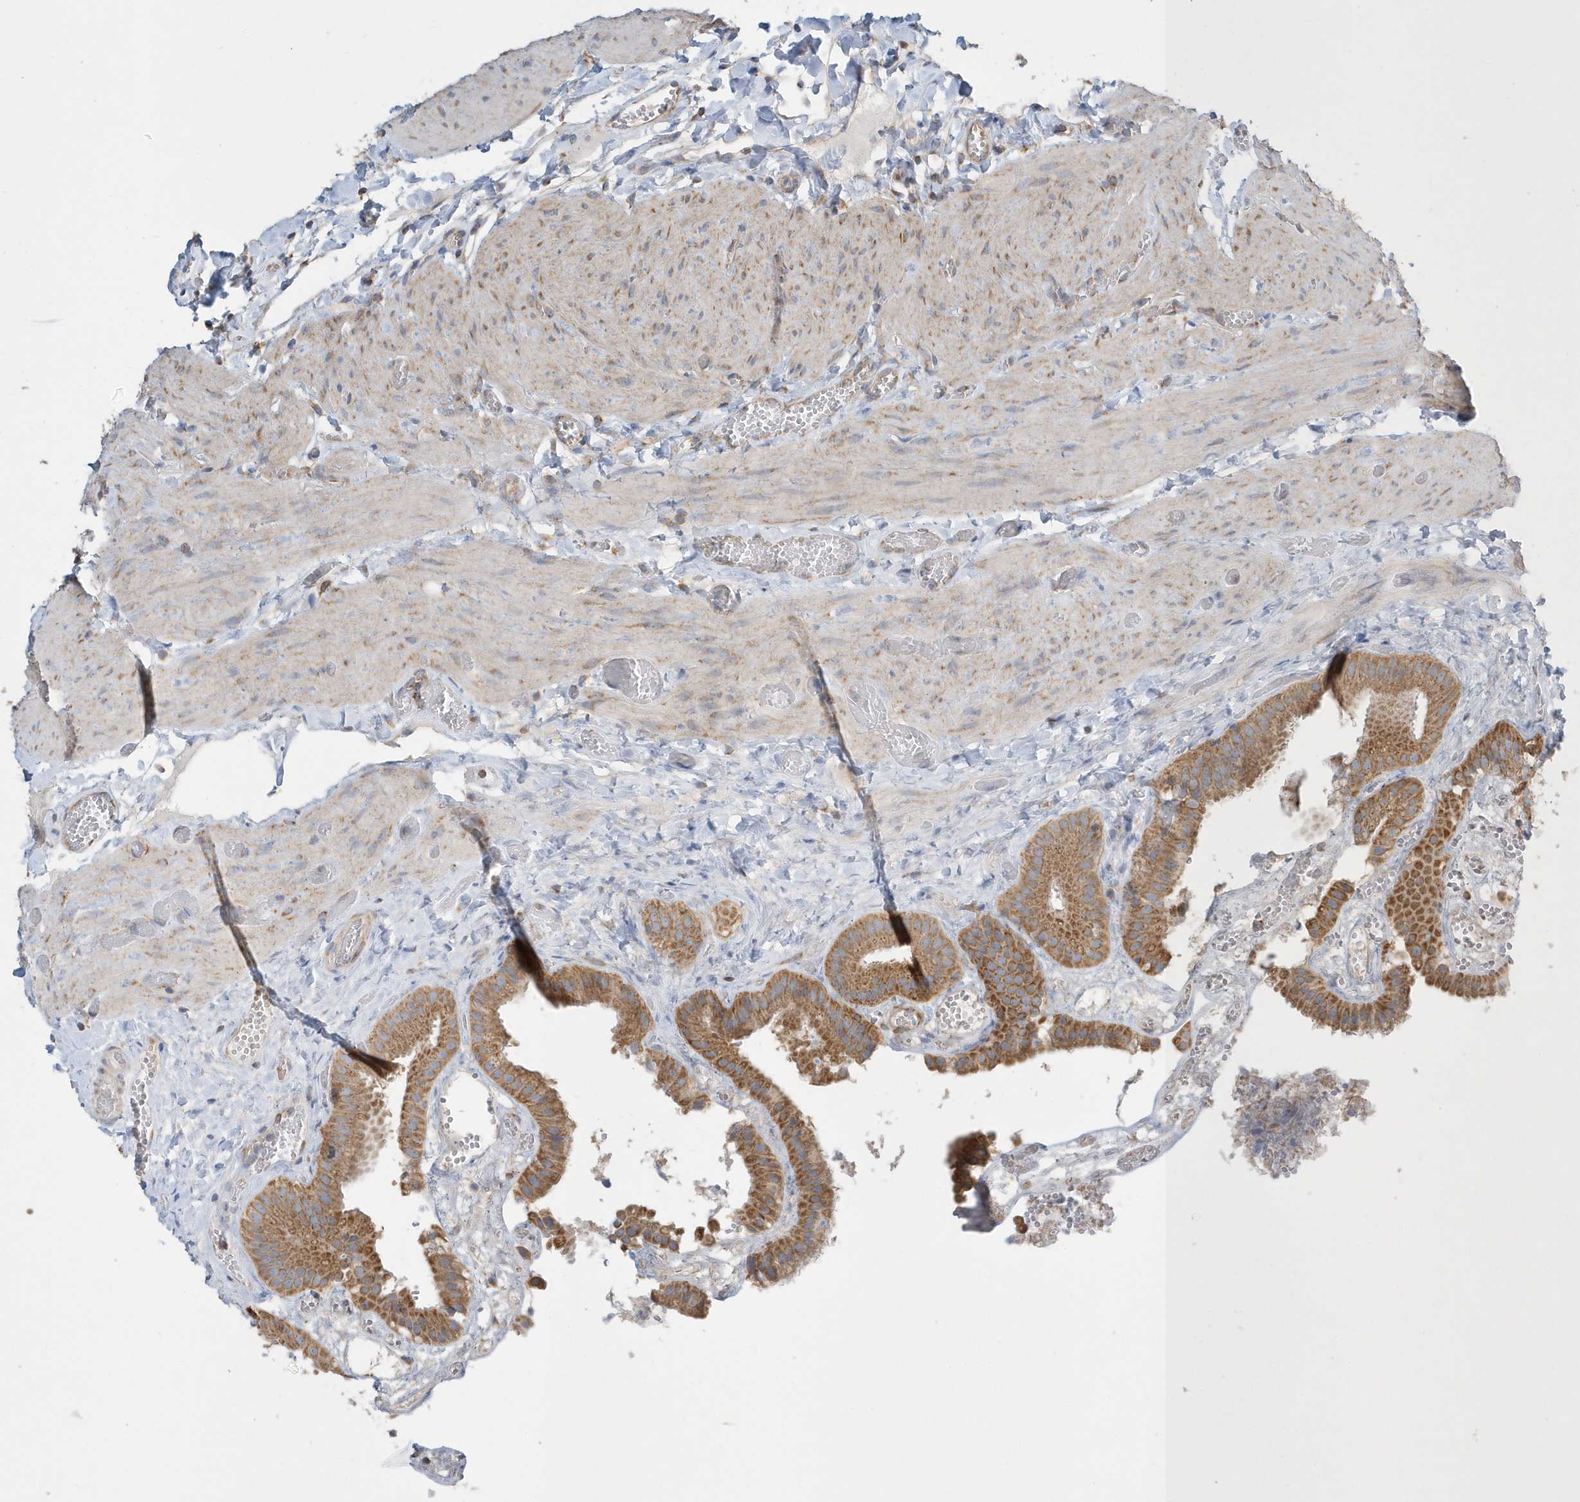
{"staining": {"intensity": "strong", "quantity": ">75%", "location": "cytoplasmic/membranous"}, "tissue": "gallbladder", "cell_type": "Glandular cells", "image_type": "normal", "snomed": [{"axis": "morphology", "description": "Normal tissue, NOS"}, {"axis": "topography", "description": "Gallbladder"}], "caption": "Protein analysis of normal gallbladder exhibits strong cytoplasmic/membranous positivity in about >75% of glandular cells.", "gene": "SPATA5", "patient": {"sex": "female", "age": 64}}